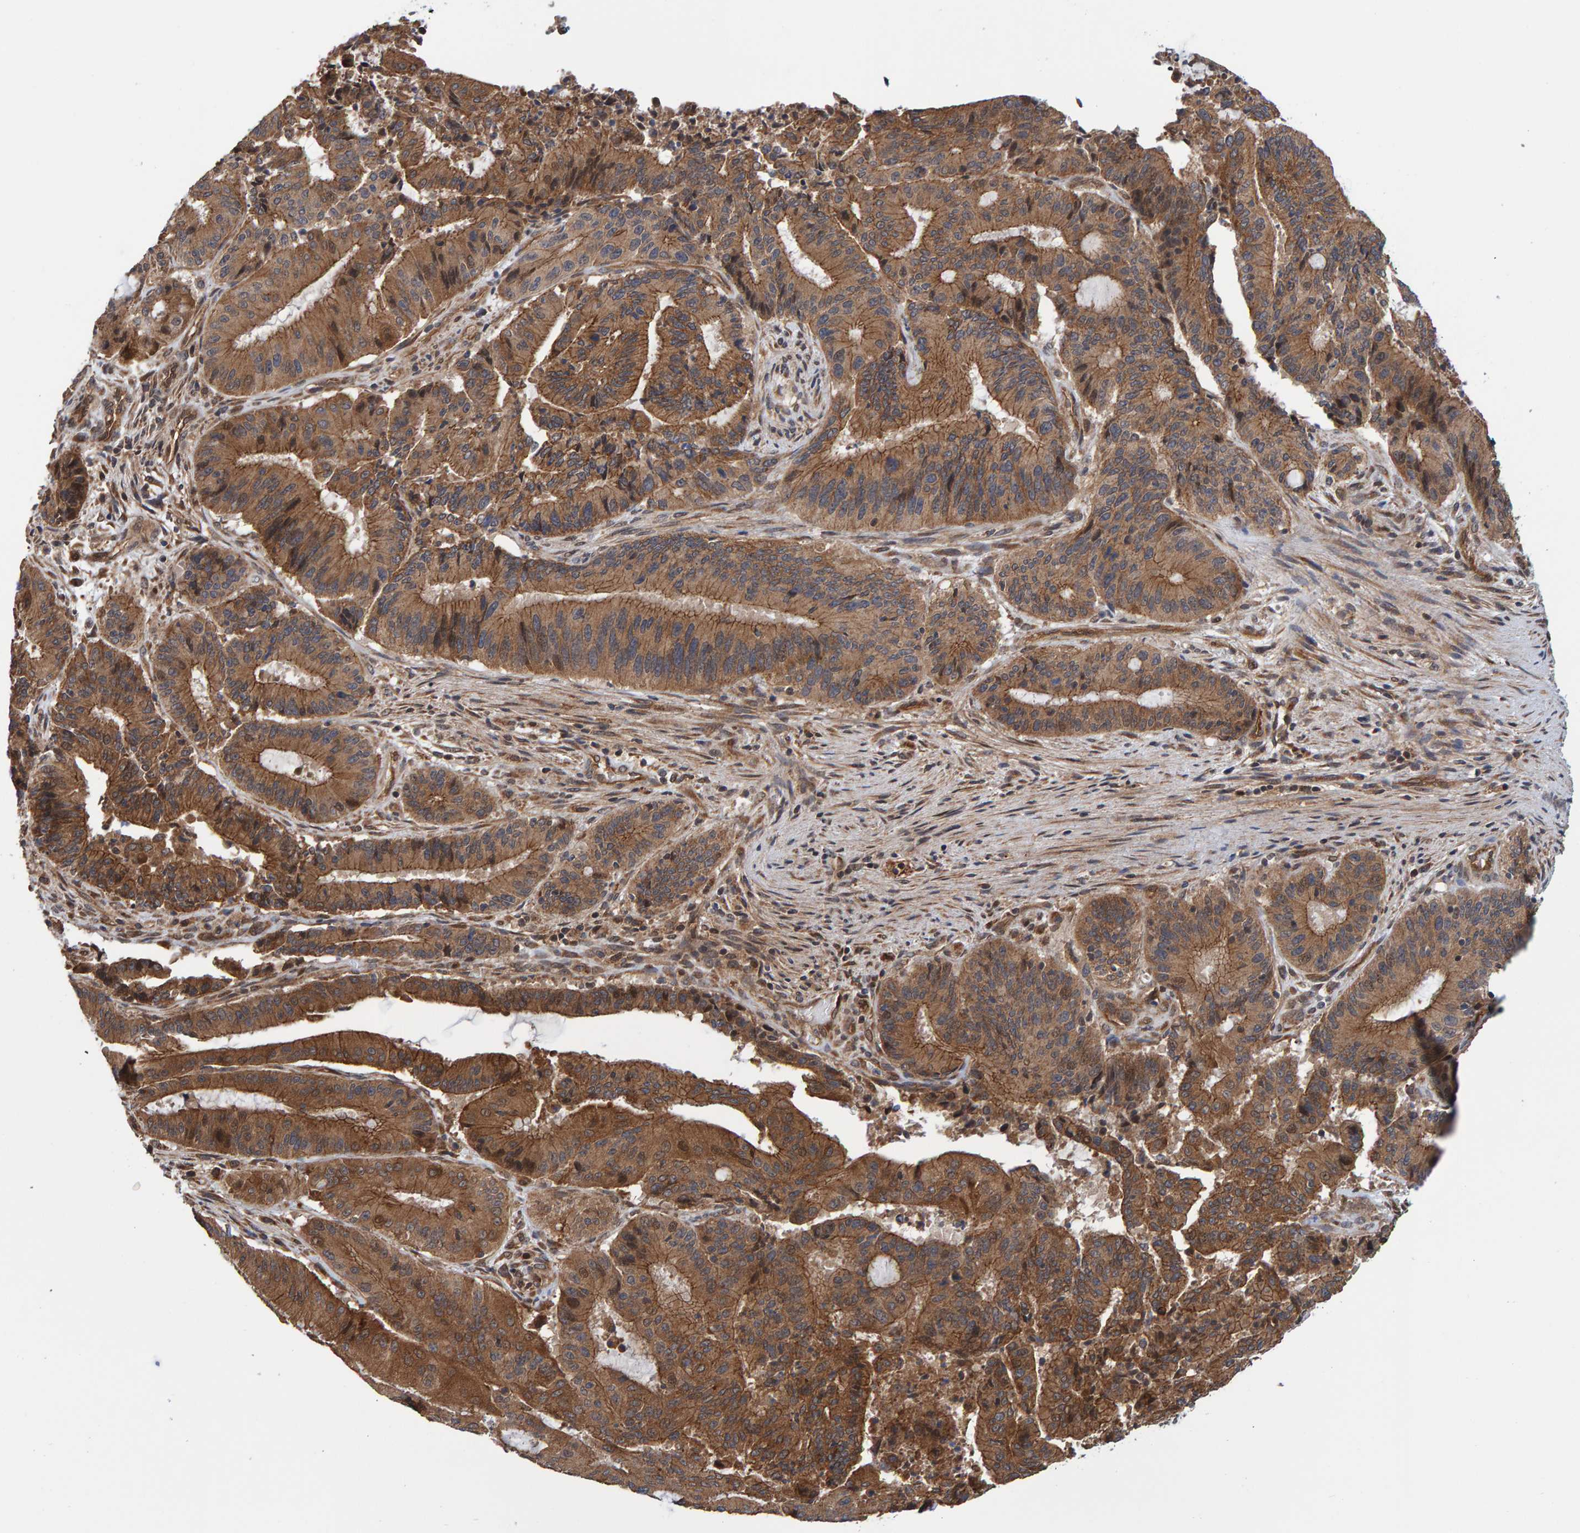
{"staining": {"intensity": "strong", "quantity": ">75%", "location": "cytoplasmic/membranous"}, "tissue": "liver cancer", "cell_type": "Tumor cells", "image_type": "cancer", "snomed": [{"axis": "morphology", "description": "Normal tissue, NOS"}, {"axis": "morphology", "description": "Cholangiocarcinoma"}, {"axis": "topography", "description": "Liver"}, {"axis": "topography", "description": "Peripheral nerve tissue"}], "caption": "Liver cancer was stained to show a protein in brown. There is high levels of strong cytoplasmic/membranous positivity in about >75% of tumor cells.", "gene": "SCRN2", "patient": {"sex": "female", "age": 73}}